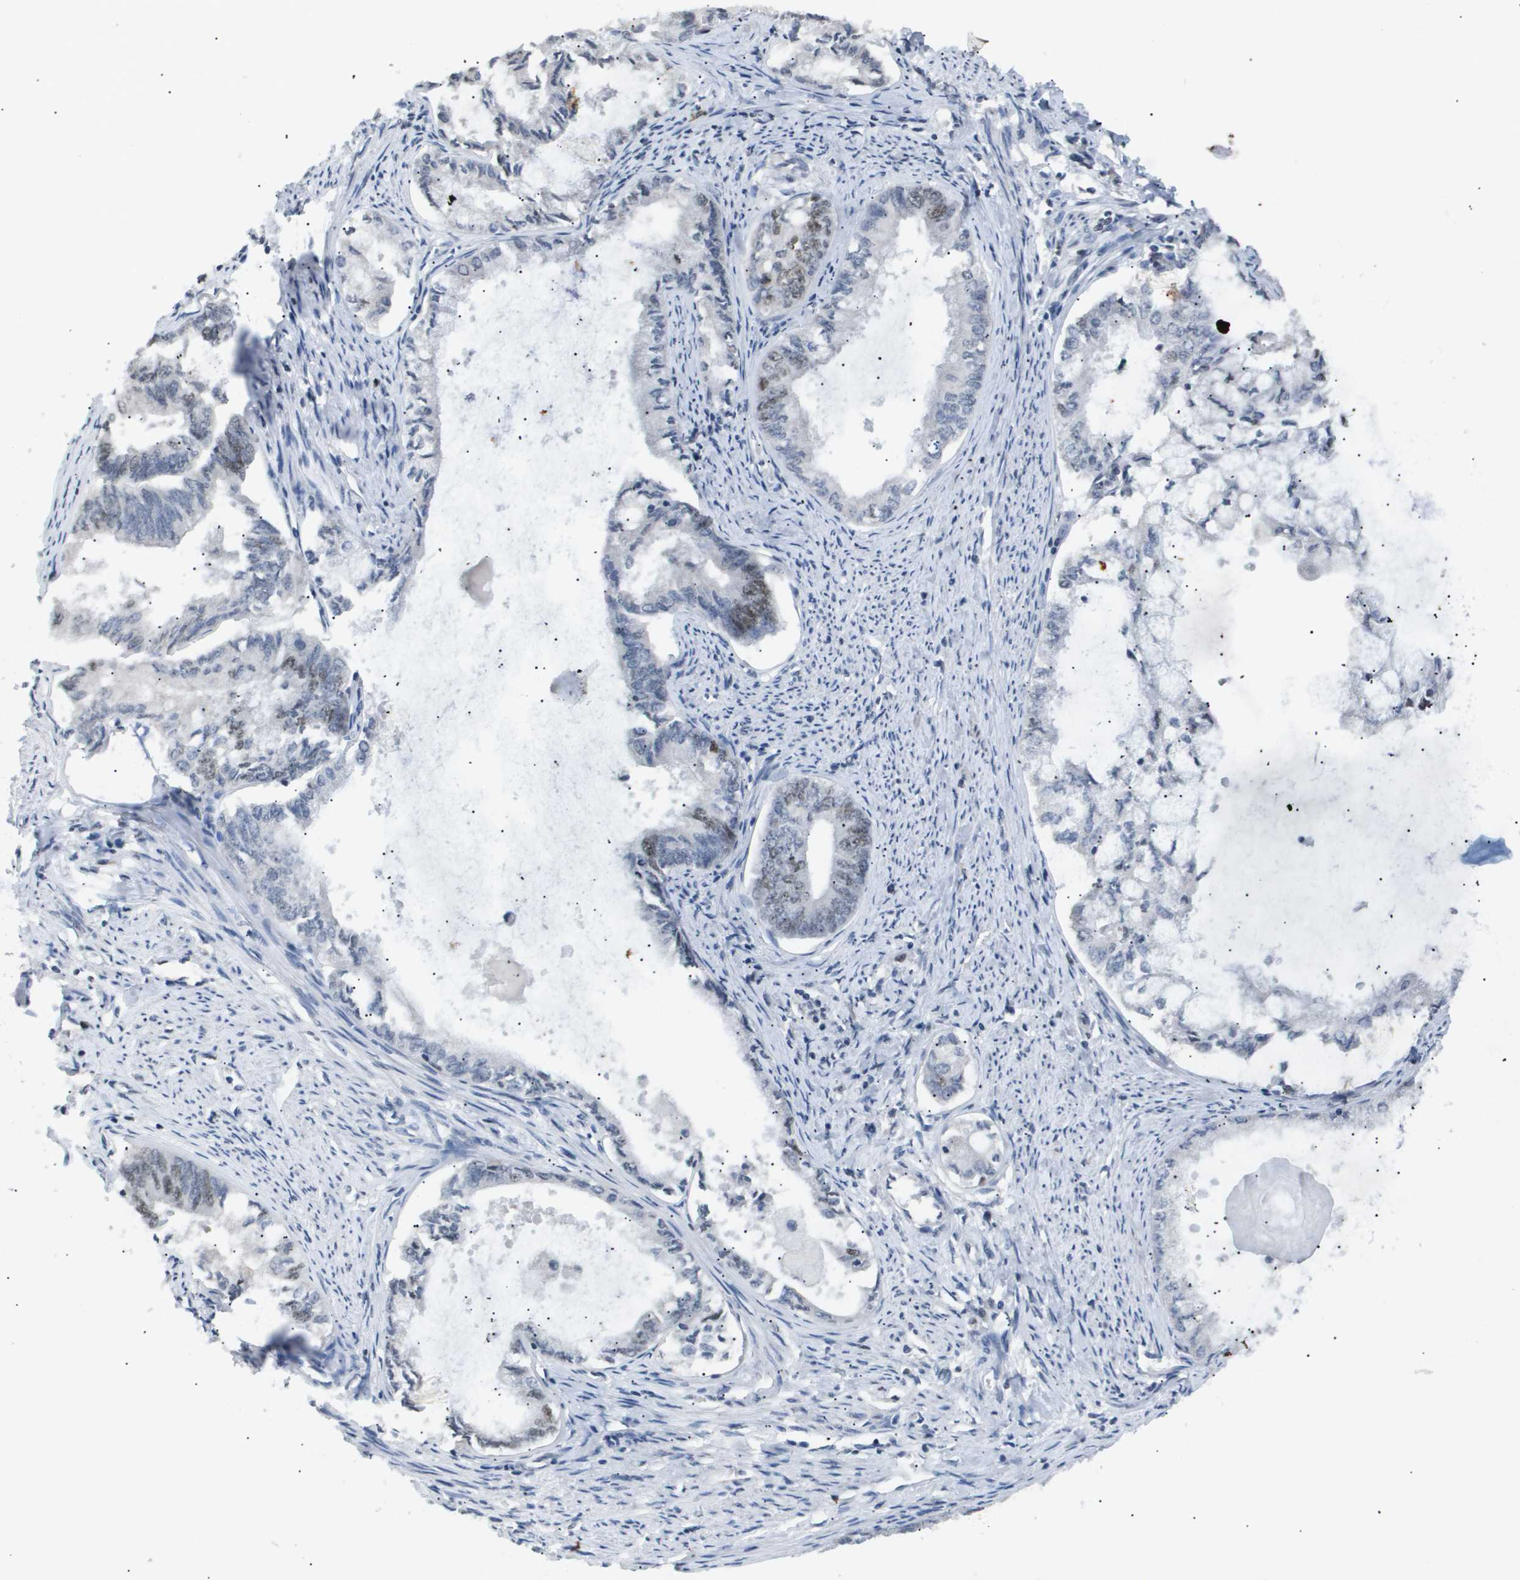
{"staining": {"intensity": "weak", "quantity": "<25%", "location": "nuclear"}, "tissue": "endometrial cancer", "cell_type": "Tumor cells", "image_type": "cancer", "snomed": [{"axis": "morphology", "description": "Adenocarcinoma, NOS"}, {"axis": "topography", "description": "Endometrium"}], "caption": "Photomicrograph shows no significant protein expression in tumor cells of endometrial adenocarcinoma.", "gene": "ANAPC2", "patient": {"sex": "female", "age": 86}}